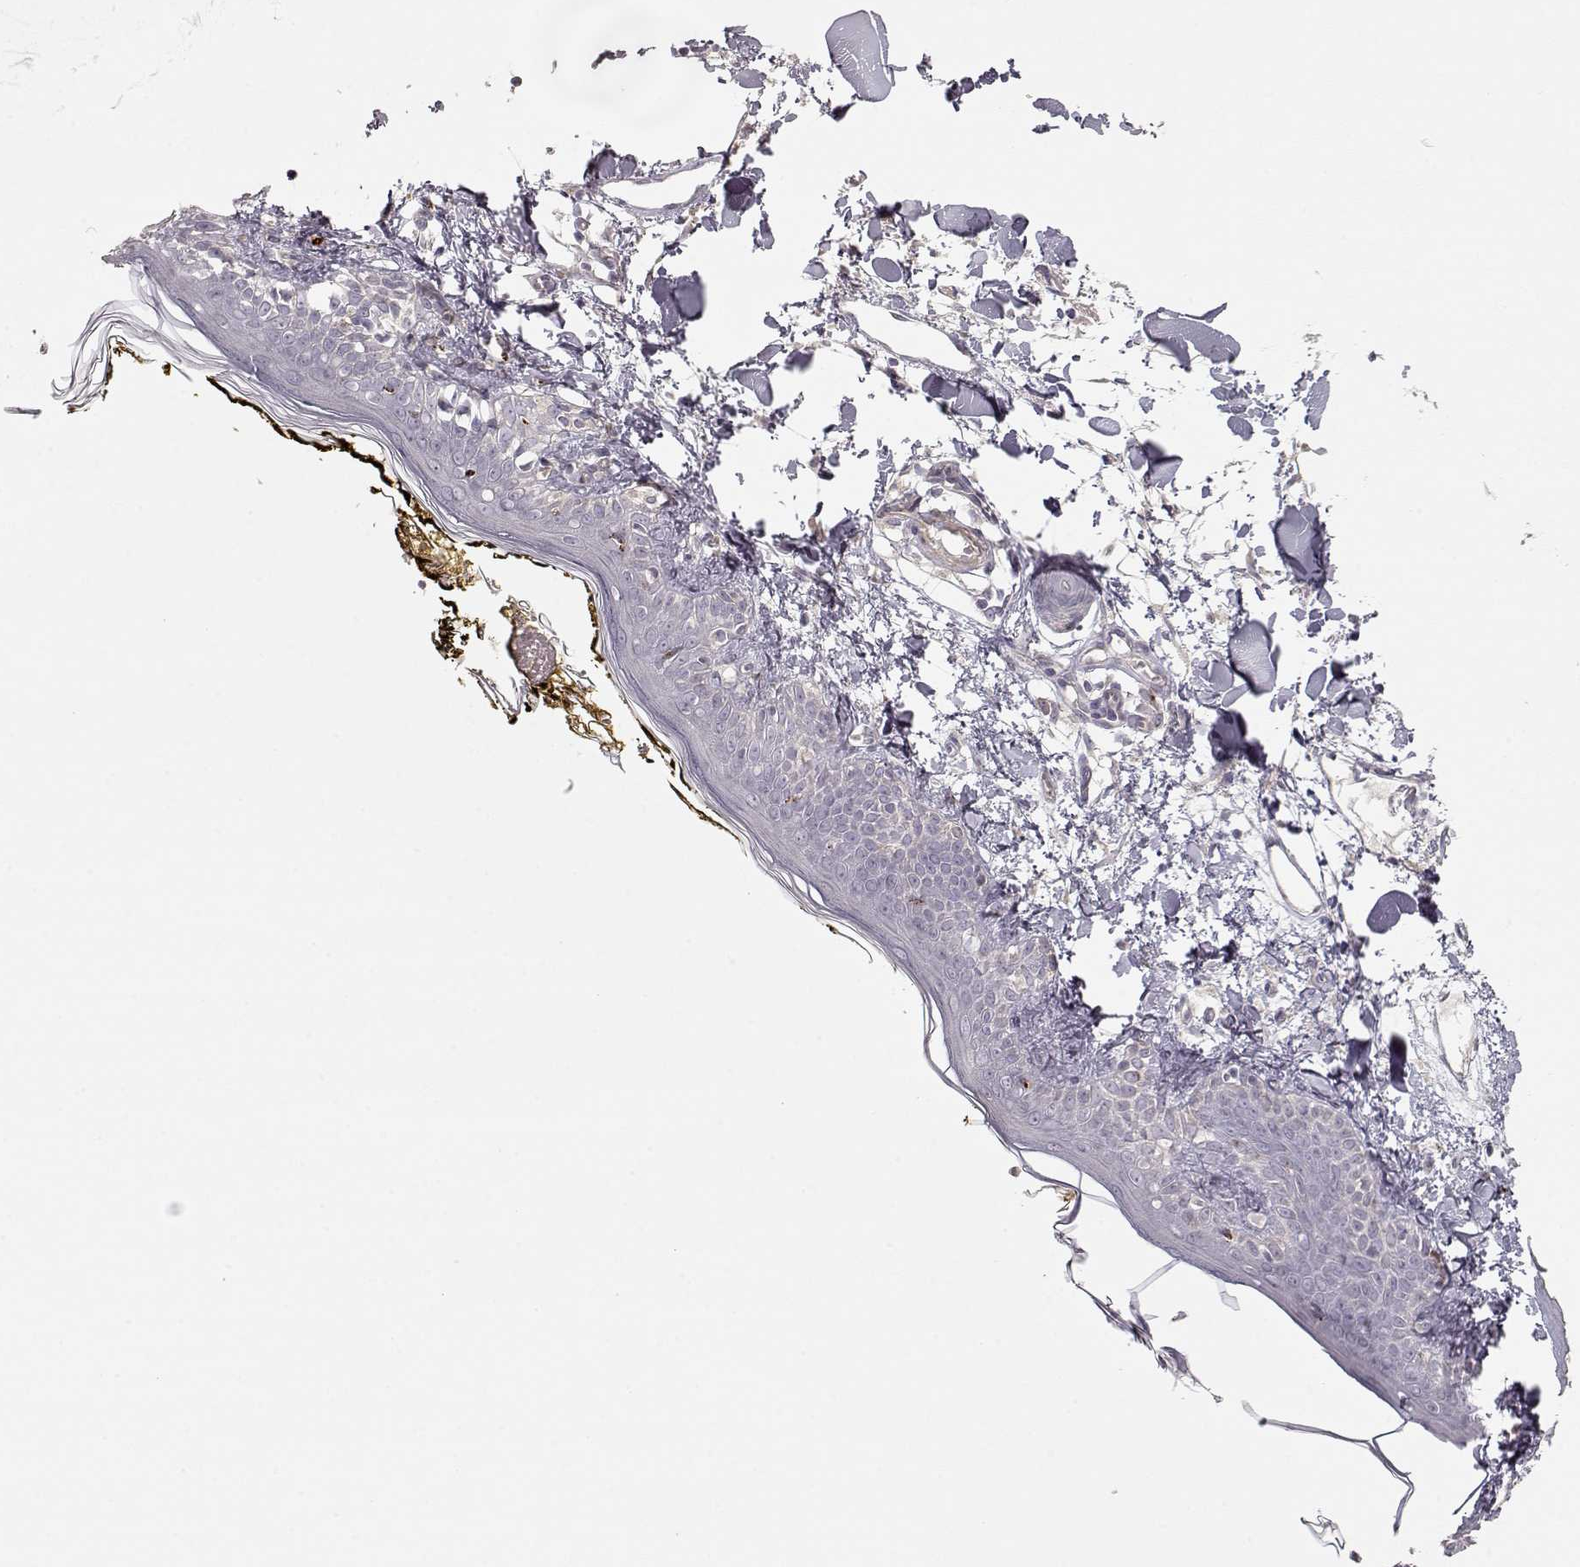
{"staining": {"intensity": "negative", "quantity": "none", "location": "none"}, "tissue": "skin", "cell_type": "Fibroblasts", "image_type": "normal", "snomed": [{"axis": "morphology", "description": "Normal tissue, NOS"}, {"axis": "topography", "description": "Skin"}], "caption": "Fibroblasts show no significant protein positivity in normal skin. (DAB (3,3'-diaminobenzidine) IHC, high magnification).", "gene": "ARHGAP8", "patient": {"sex": "male", "age": 76}}